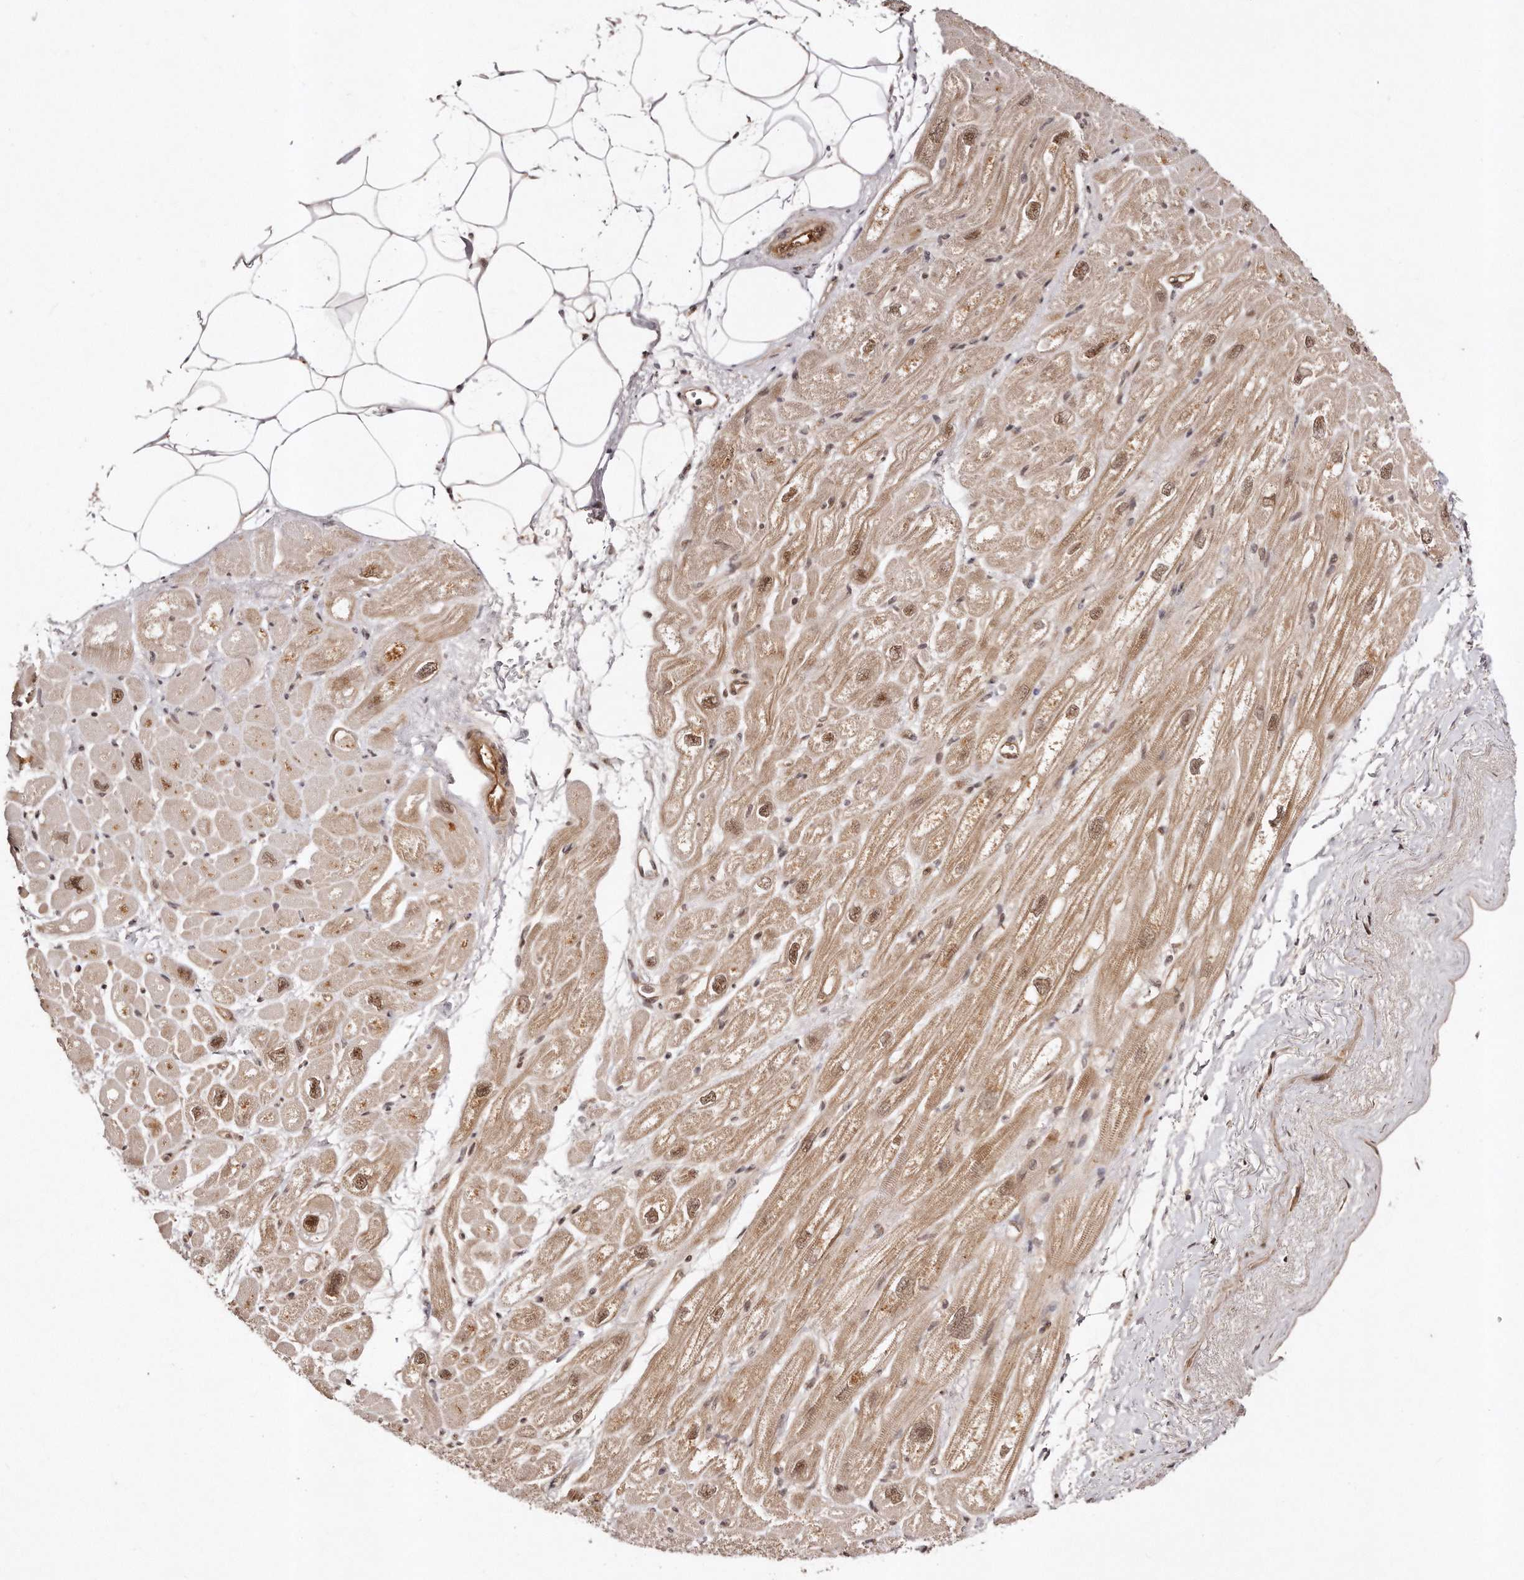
{"staining": {"intensity": "moderate", "quantity": ">75%", "location": "cytoplasmic/membranous,nuclear"}, "tissue": "heart muscle", "cell_type": "Cardiomyocytes", "image_type": "normal", "snomed": [{"axis": "morphology", "description": "Normal tissue, NOS"}, {"axis": "topography", "description": "Heart"}], "caption": "A photomicrograph of heart muscle stained for a protein demonstrates moderate cytoplasmic/membranous,nuclear brown staining in cardiomyocytes. The protein is stained brown, and the nuclei are stained in blue (DAB (3,3'-diaminobenzidine) IHC with brightfield microscopy, high magnification).", "gene": "SOX4", "patient": {"sex": "male", "age": 50}}